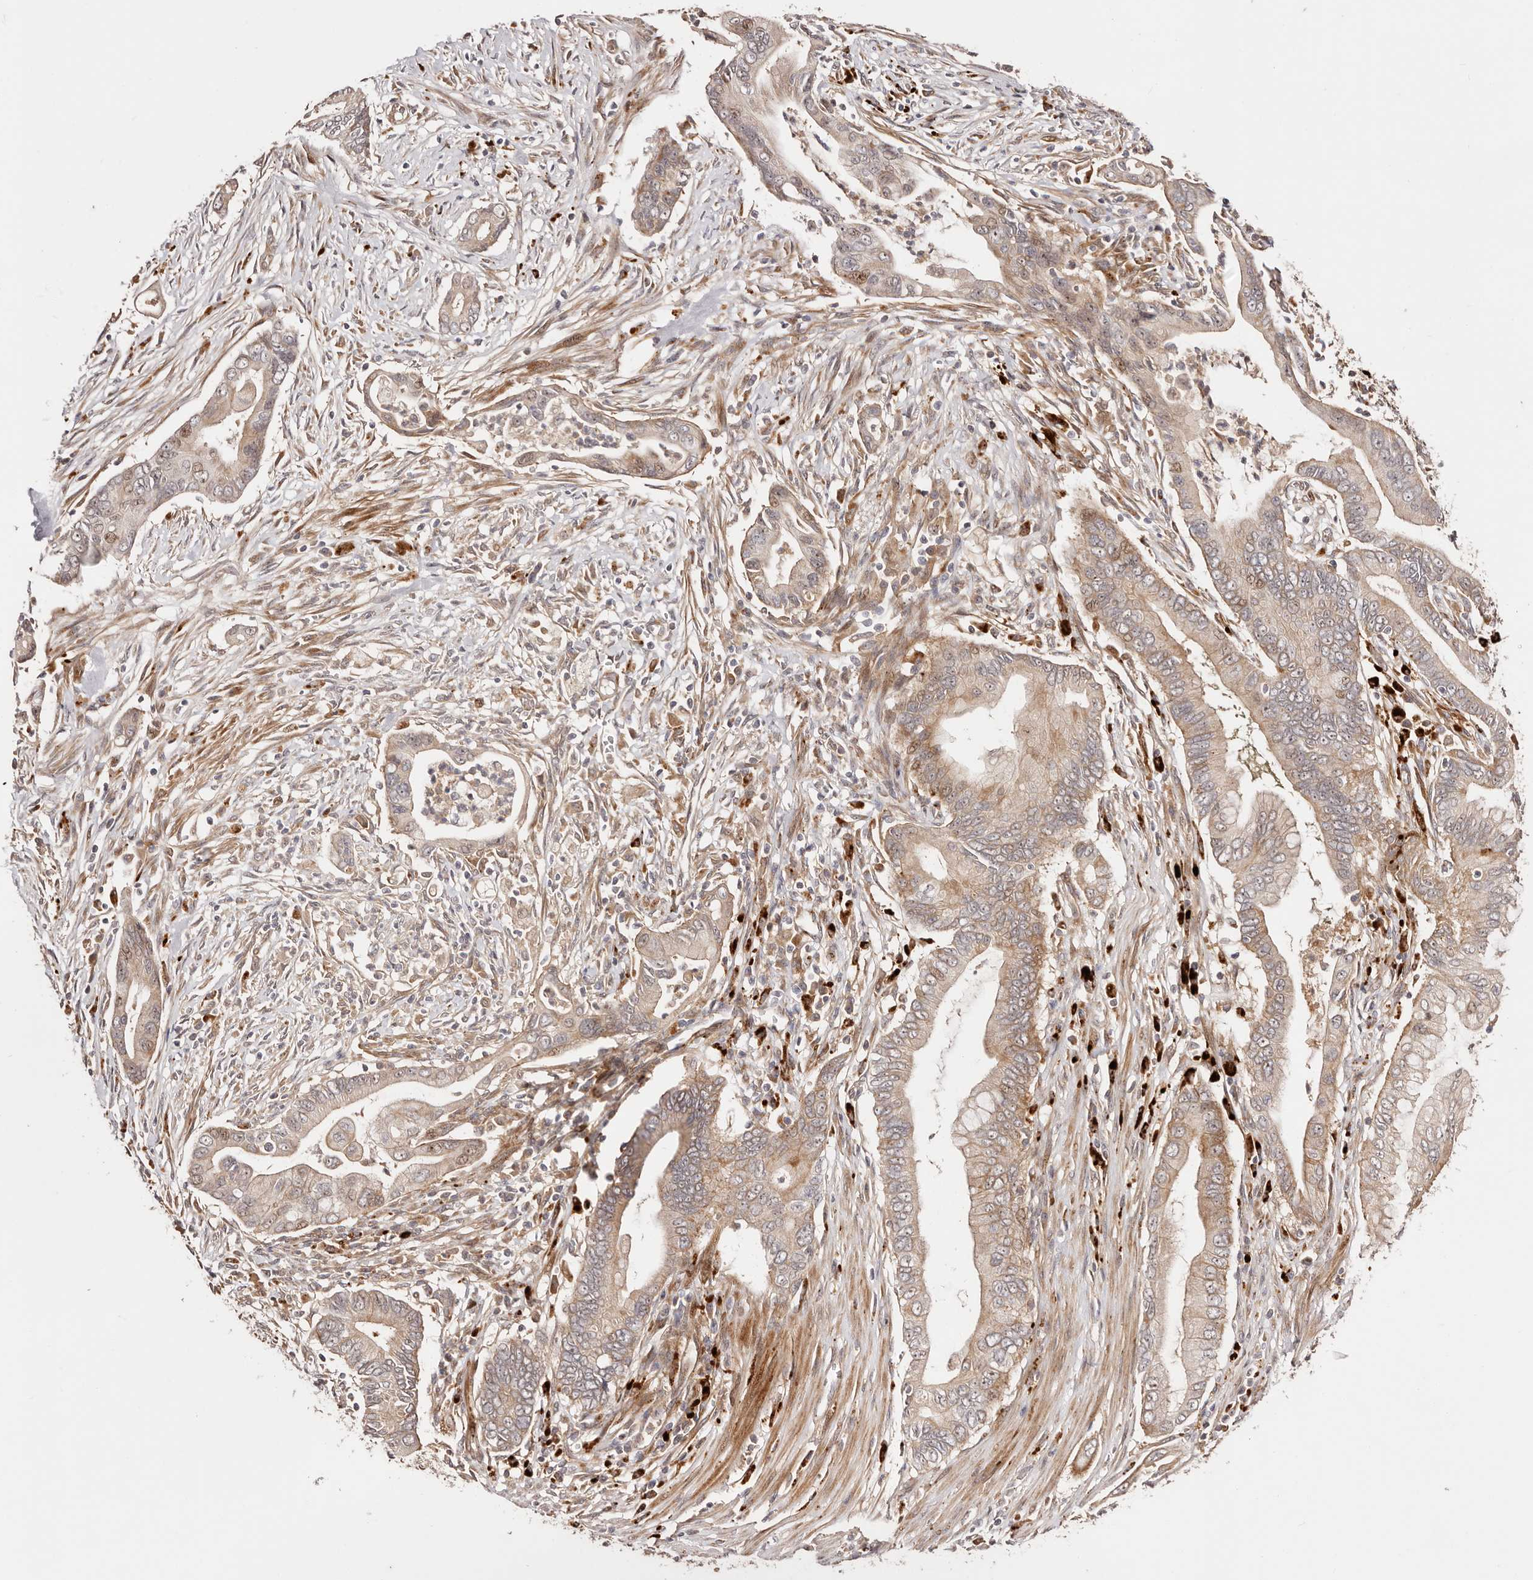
{"staining": {"intensity": "moderate", "quantity": "25%-75%", "location": "cytoplasmic/membranous,nuclear"}, "tissue": "pancreatic cancer", "cell_type": "Tumor cells", "image_type": "cancer", "snomed": [{"axis": "morphology", "description": "Adenocarcinoma, NOS"}, {"axis": "topography", "description": "Pancreas"}], "caption": "Human pancreatic cancer stained for a protein (brown) displays moderate cytoplasmic/membranous and nuclear positive positivity in approximately 25%-75% of tumor cells.", "gene": "PTPN22", "patient": {"sex": "male", "age": 78}}